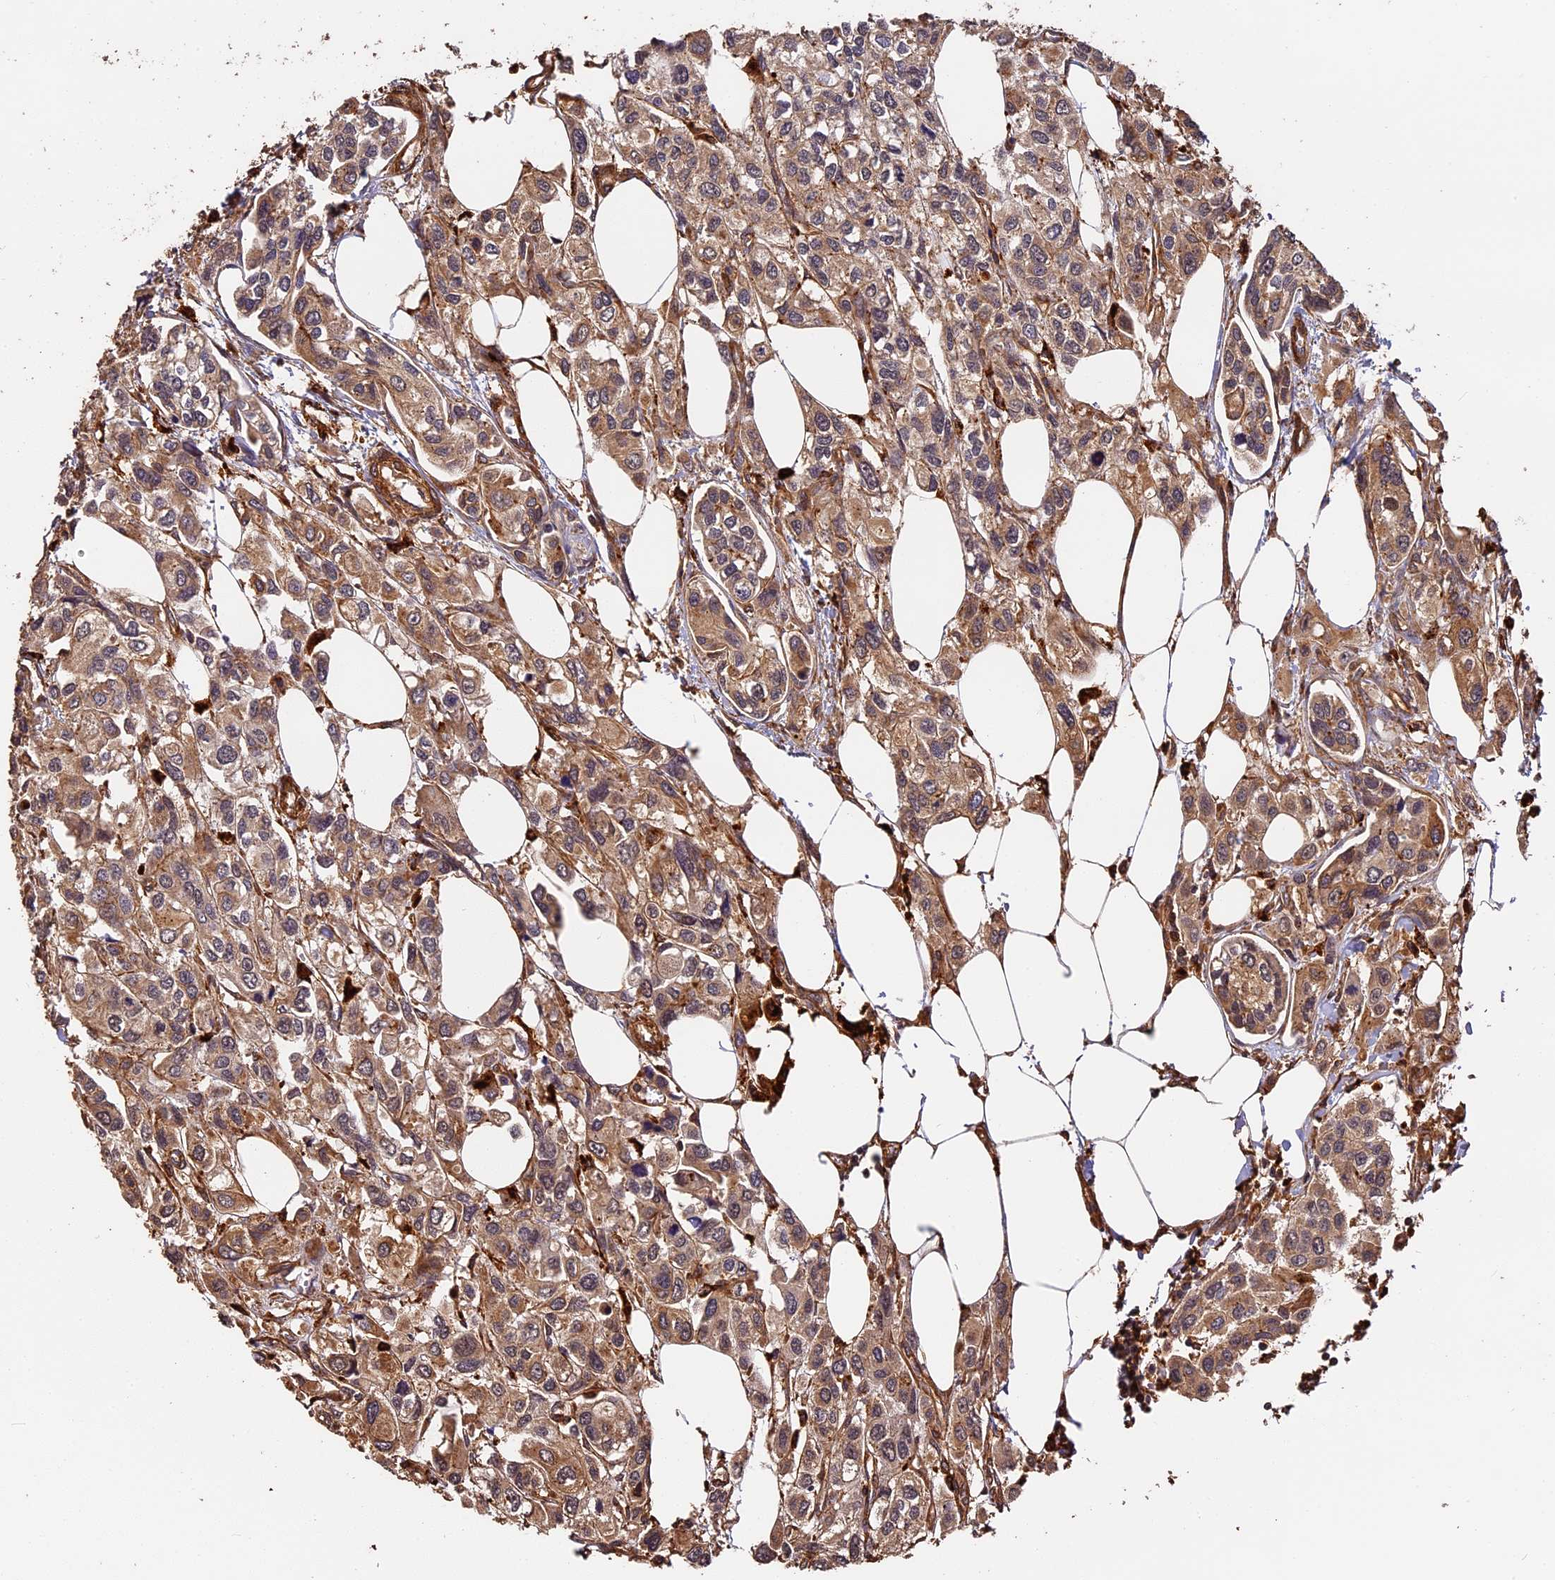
{"staining": {"intensity": "moderate", "quantity": "25%-75%", "location": "cytoplasmic/membranous"}, "tissue": "urothelial cancer", "cell_type": "Tumor cells", "image_type": "cancer", "snomed": [{"axis": "morphology", "description": "Urothelial carcinoma, High grade"}, {"axis": "topography", "description": "Urinary bladder"}], "caption": "Protein expression analysis of urothelial carcinoma (high-grade) exhibits moderate cytoplasmic/membranous expression in approximately 25%-75% of tumor cells. The protein of interest is shown in brown color, while the nuclei are stained blue.", "gene": "MMP15", "patient": {"sex": "male", "age": 67}}